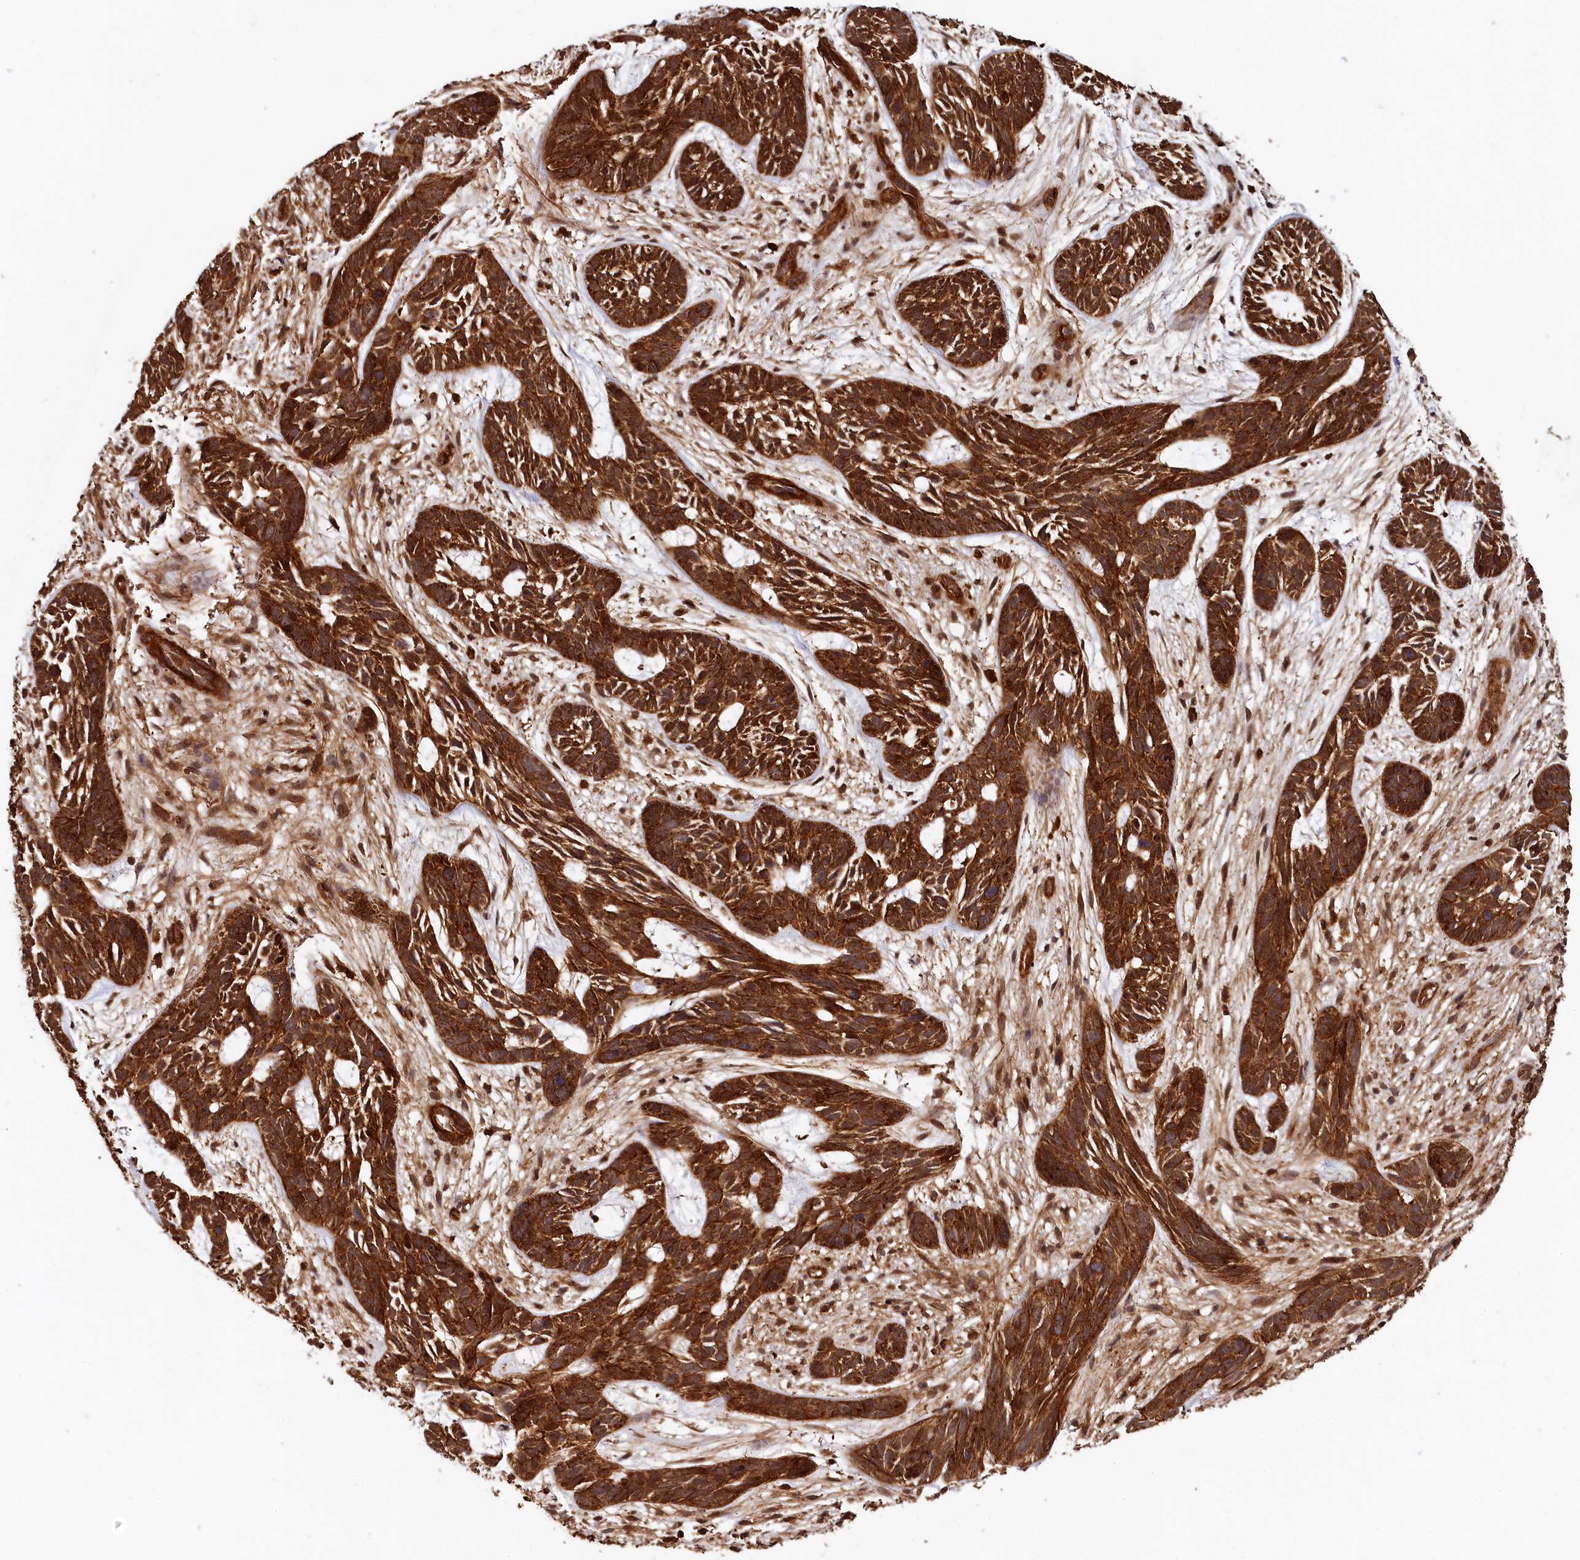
{"staining": {"intensity": "strong", "quantity": ">75%", "location": "cytoplasmic/membranous"}, "tissue": "skin cancer", "cell_type": "Tumor cells", "image_type": "cancer", "snomed": [{"axis": "morphology", "description": "Basal cell carcinoma"}, {"axis": "topography", "description": "Skin"}], "caption": "This is a photomicrograph of immunohistochemistry staining of skin cancer (basal cell carcinoma), which shows strong positivity in the cytoplasmic/membranous of tumor cells.", "gene": "STUB1", "patient": {"sex": "male", "age": 89}}